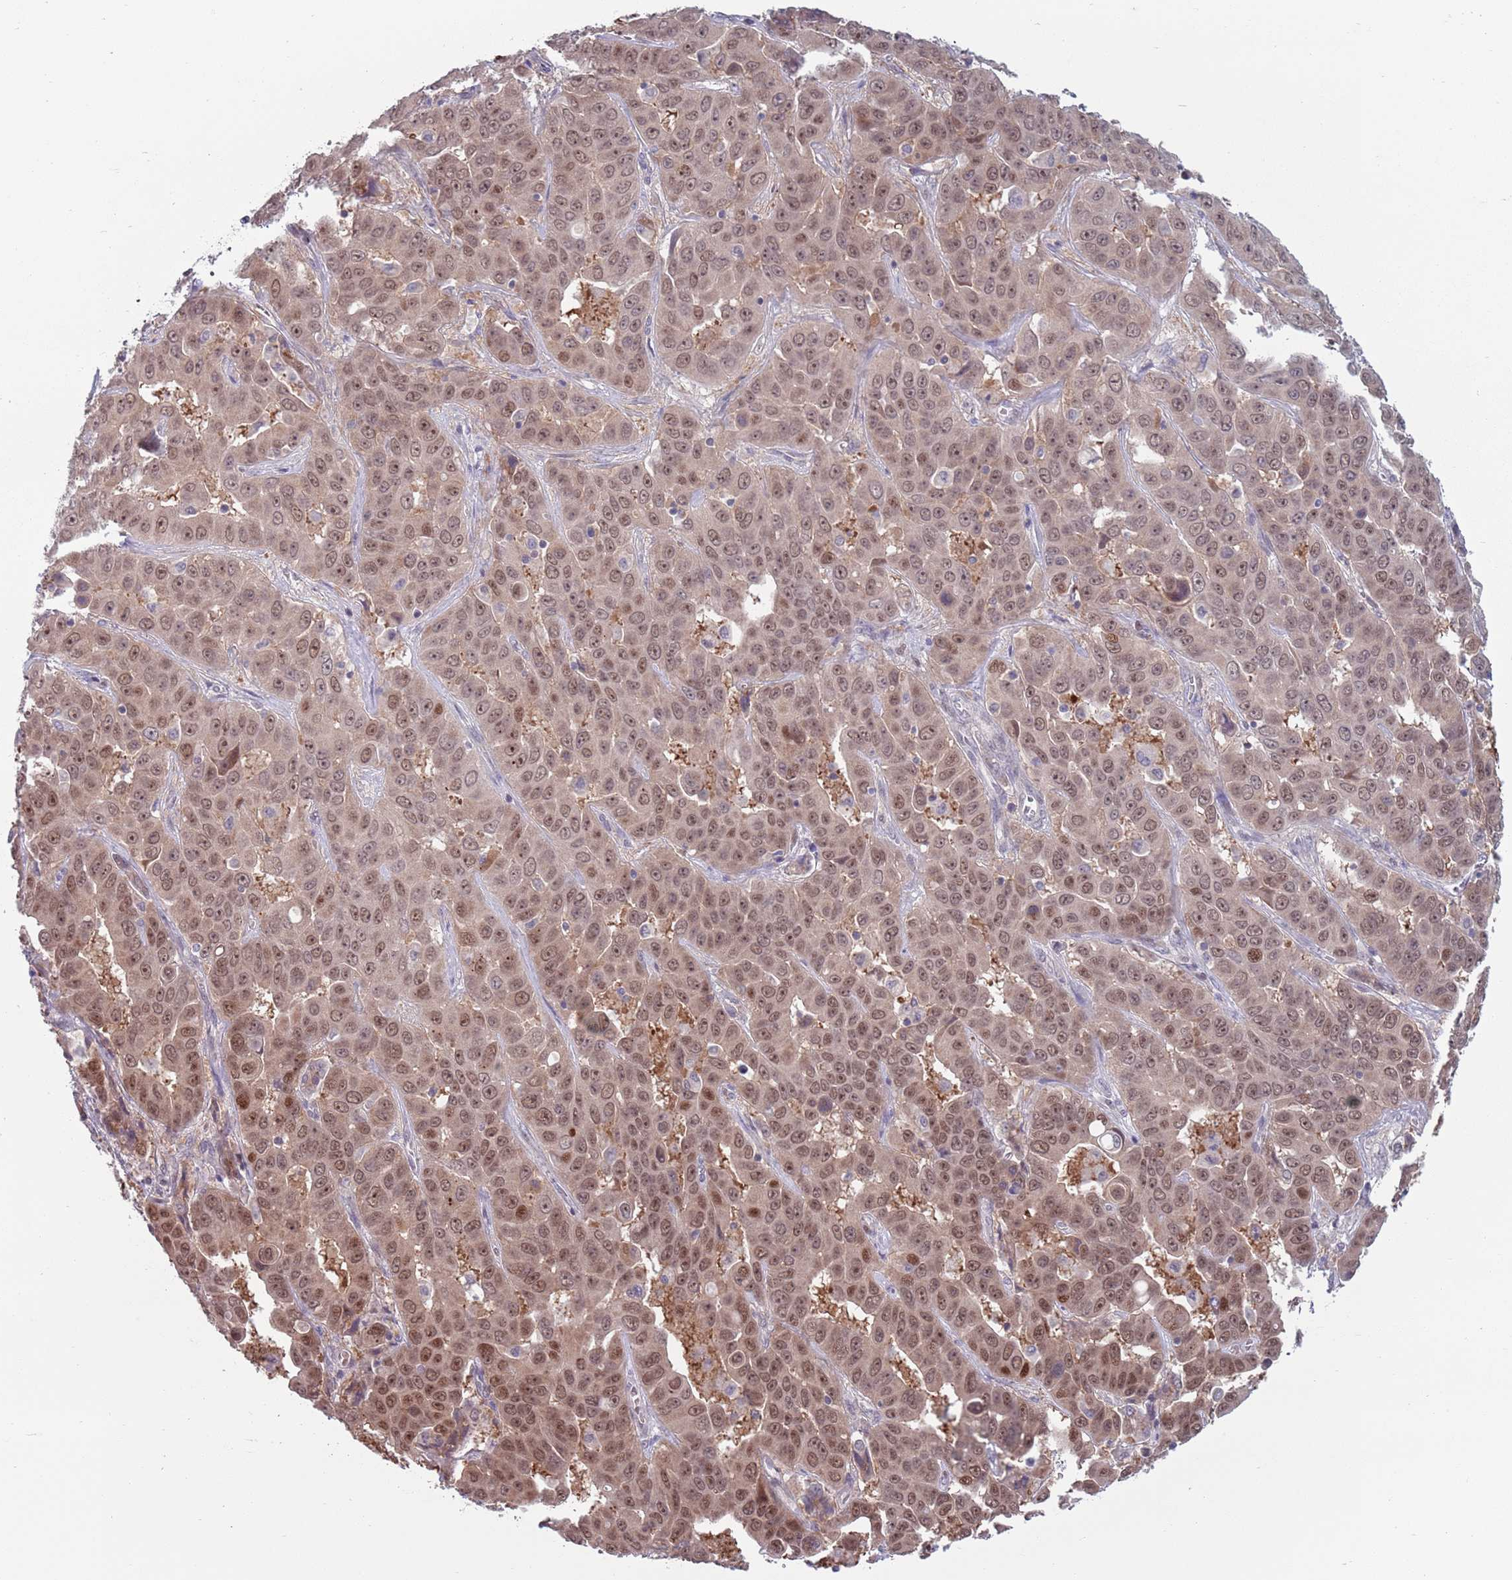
{"staining": {"intensity": "moderate", "quantity": ">75%", "location": "cytoplasmic/membranous,nuclear"}, "tissue": "liver cancer", "cell_type": "Tumor cells", "image_type": "cancer", "snomed": [{"axis": "morphology", "description": "Cholangiocarcinoma"}, {"axis": "topography", "description": "Liver"}], "caption": "A medium amount of moderate cytoplasmic/membranous and nuclear staining is identified in about >75% of tumor cells in liver cancer tissue.", "gene": "CLNS1A", "patient": {"sex": "female", "age": 52}}